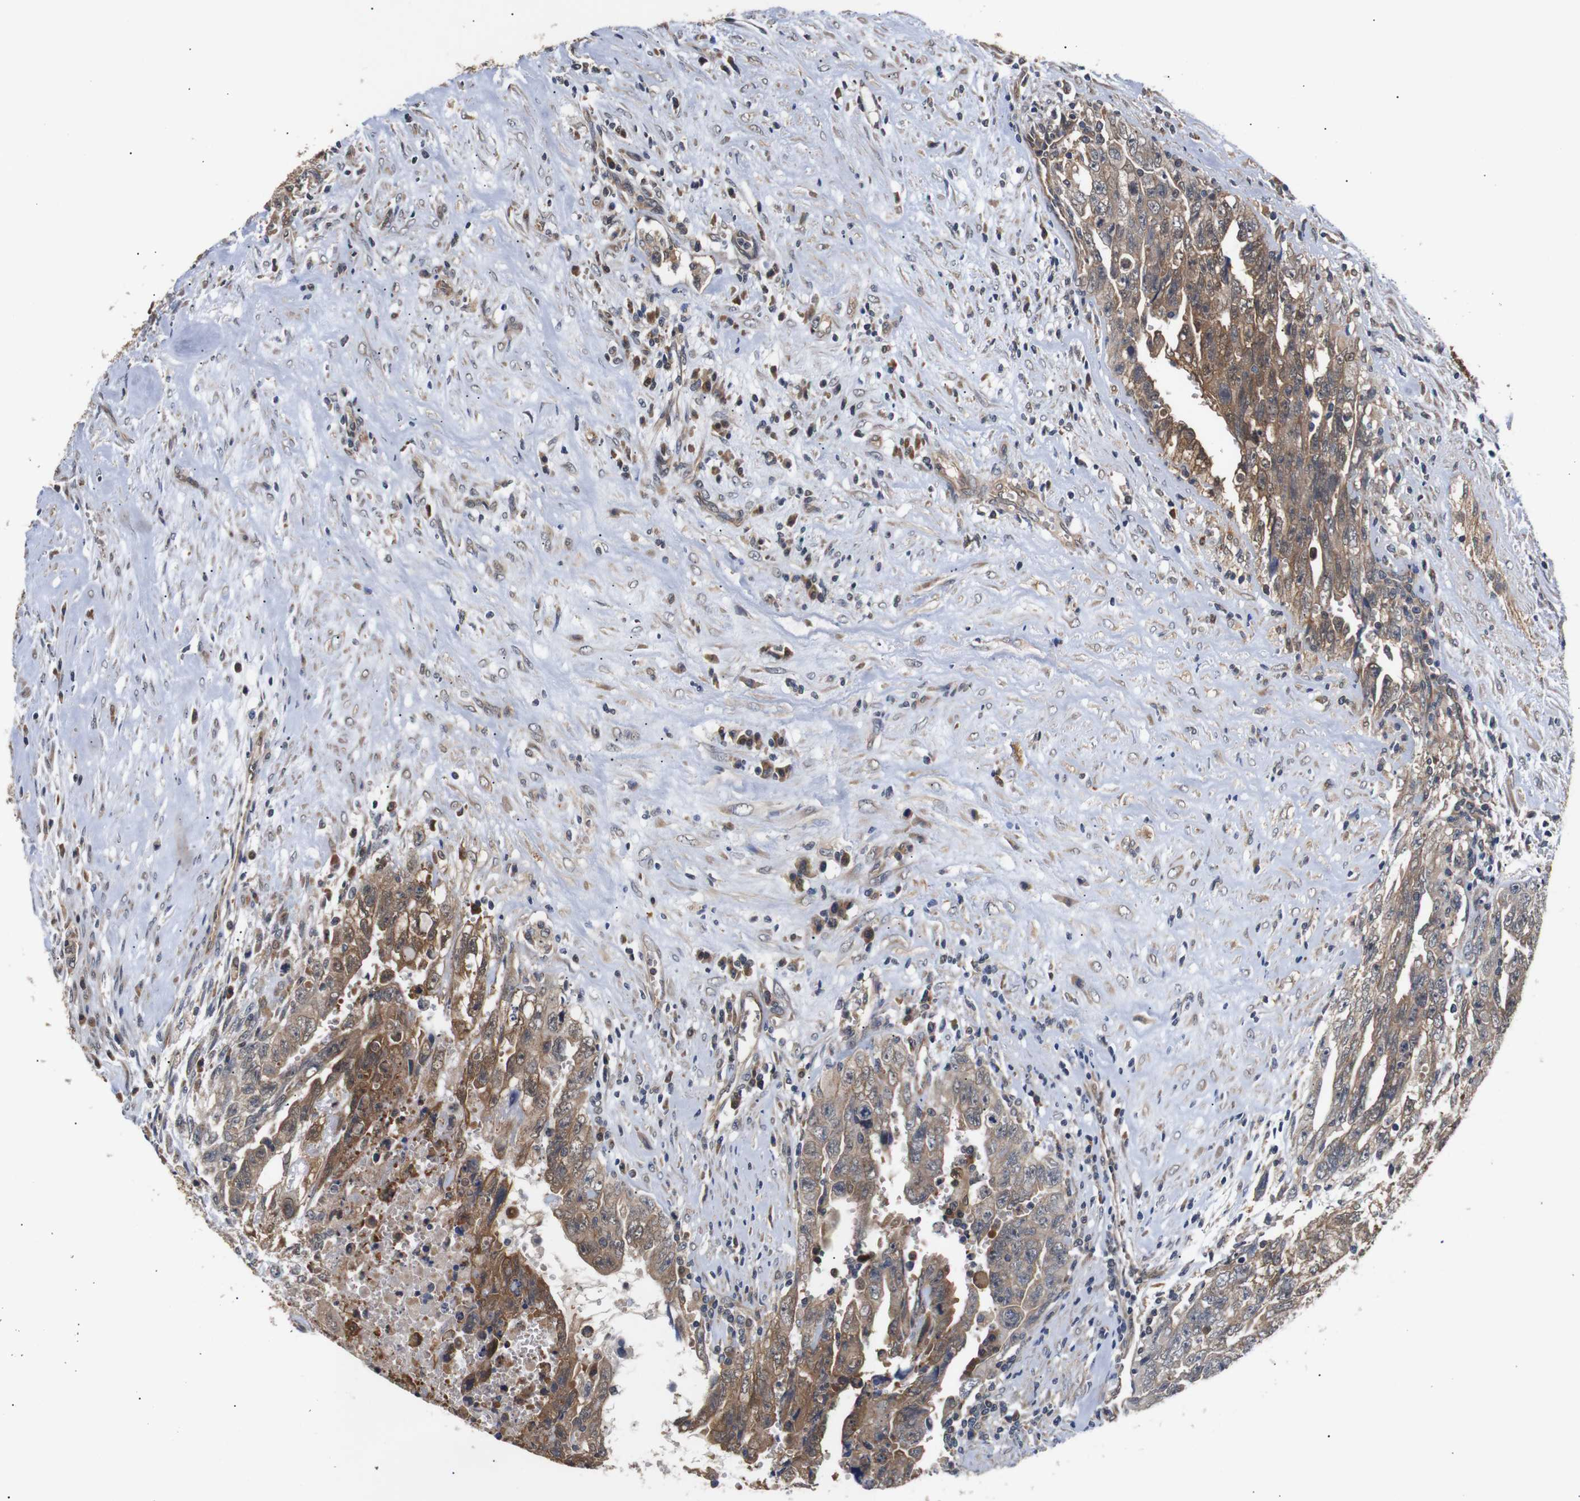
{"staining": {"intensity": "moderate", "quantity": ">75%", "location": "cytoplasmic/membranous"}, "tissue": "testis cancer", "cell_type": "Tumor cells", "image_type": "cancer", "snomed": [{"axis": "morphology", "description": "Carcinoma, Embryonal, NOS"}, {"axis": "topography", "description": "Testis"}], "caption": "A brown stain highlights moderate cytoplasmic/membranous staining of a protein in testis cancer (embryonal carcinoma) tumor cells.", "gene": "DDR1", "patient": {"sex": "male", "age": 28}}